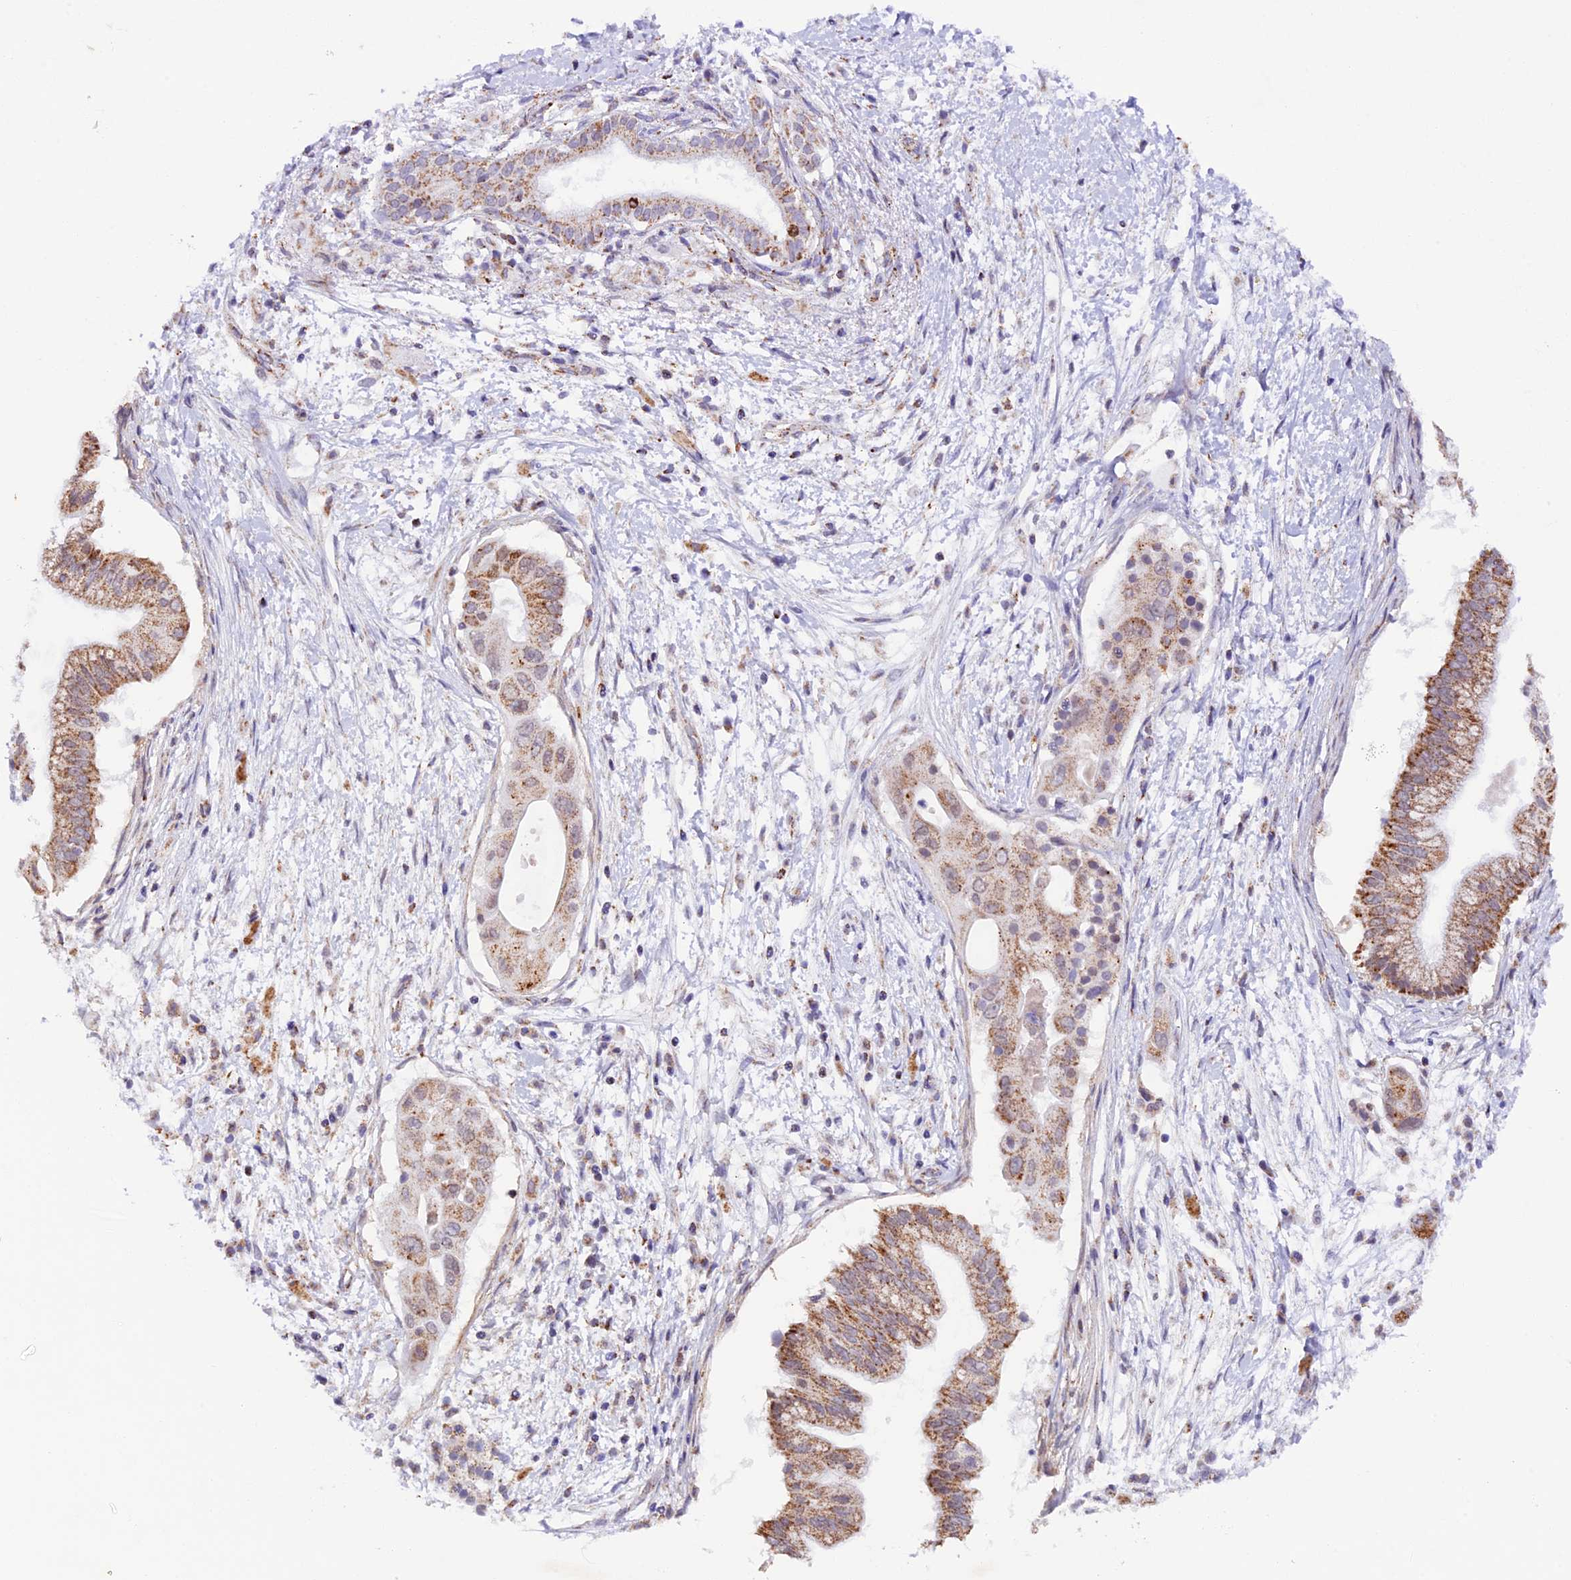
{"staining": {"intensity": "moderate", "quantity": ">75%", "location": "cytoplasmic/membranous"}, "tissue": "pancreatic cancer", "cell_type": "Tumor cells", "image_type": "cancer", "snomed": [{"axis": "morphology", "description": "Adenocarcinoma, NOS"}, {"axis": "topography", "description": "Pancreas"}], "caption": "DAB (3,3'-diaminobenzidine) immunohistochemical staining of pancreatic cancer (adenocarcinoma) displays moderate cytoplasmic/membranous protein positivity in approximately >75% of tumor cells.", "gene": "TFAM", "patient": {"sex": "male", "age": 68}}